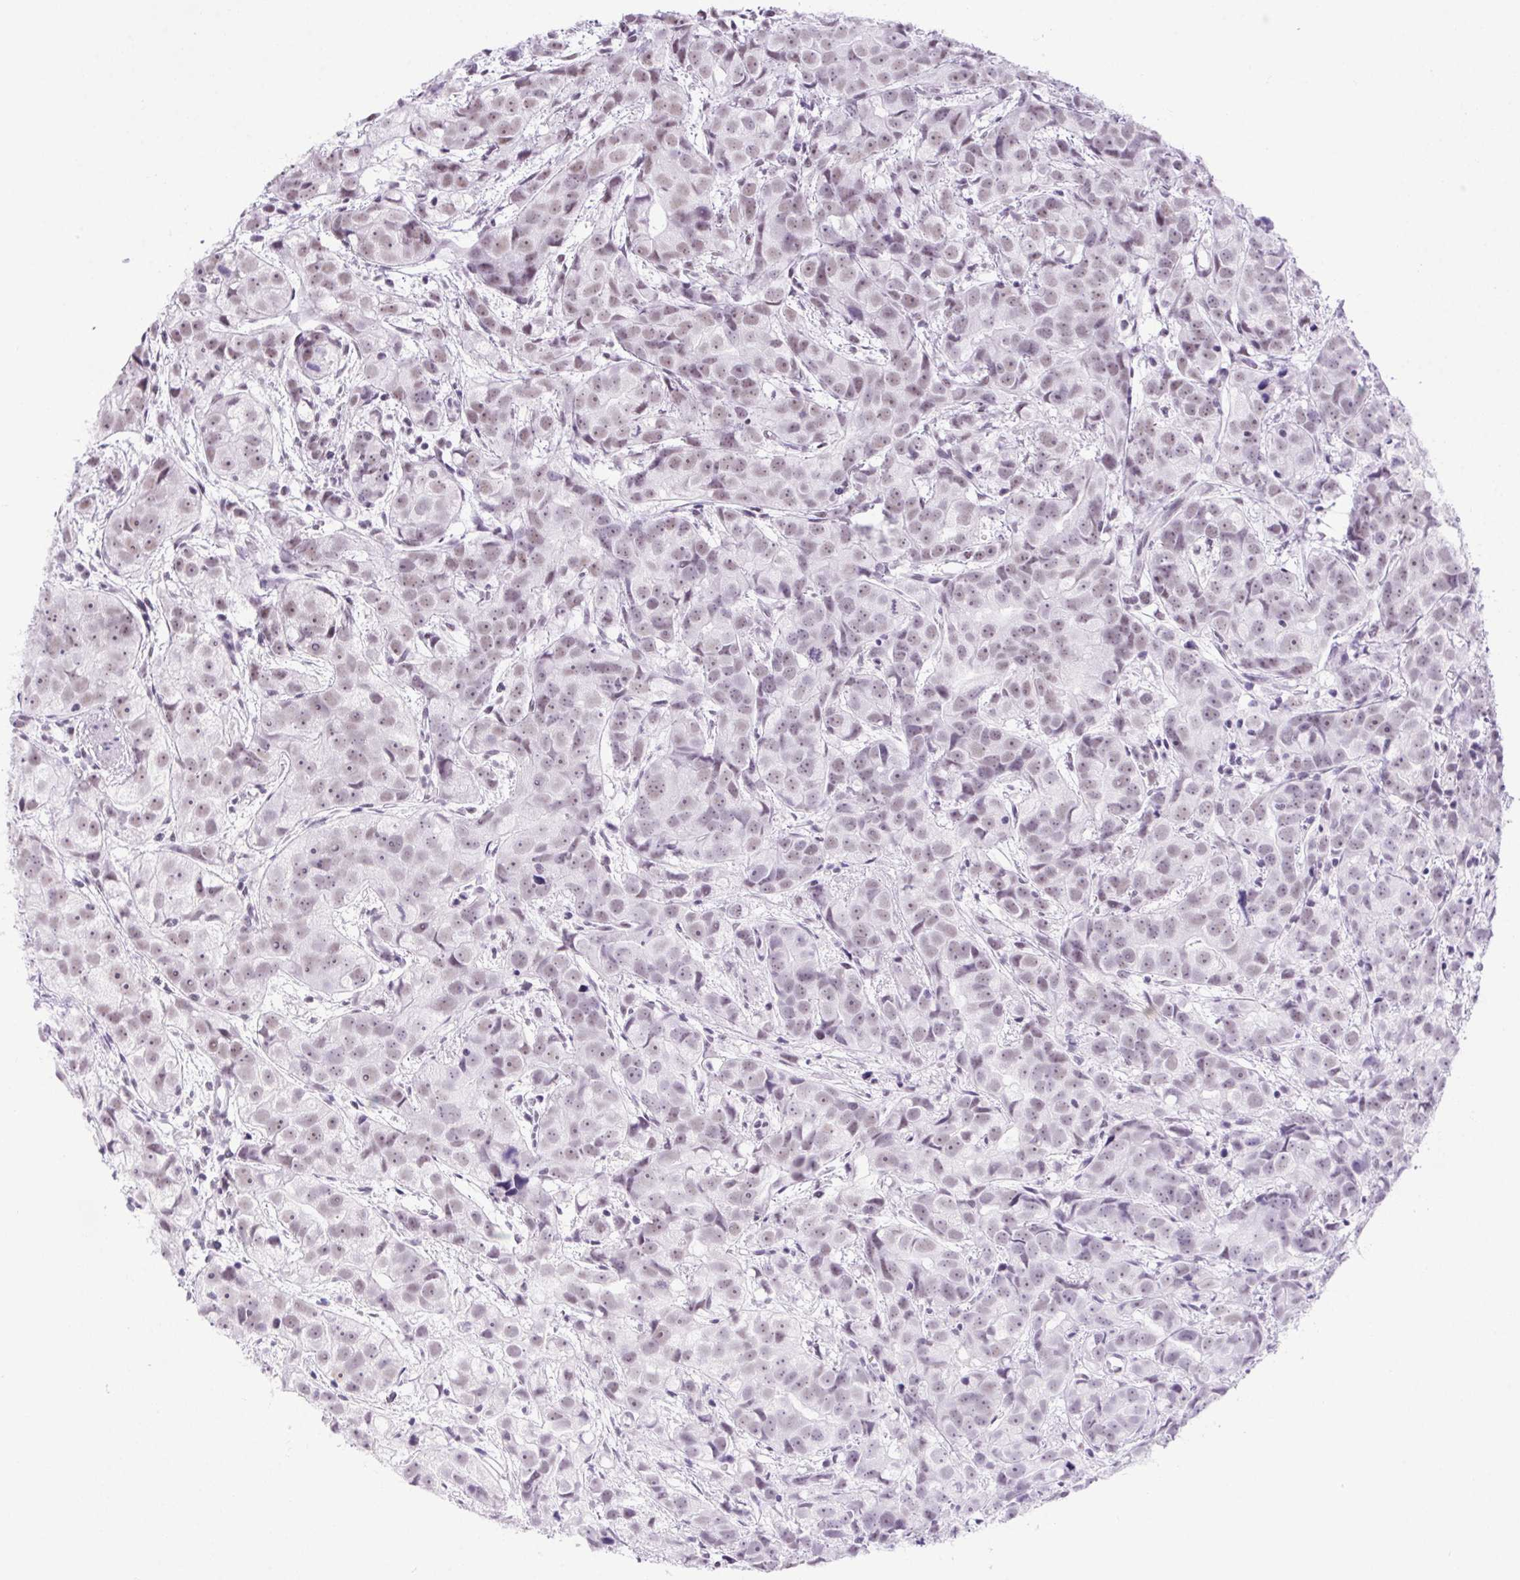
{"staining": {"intensity": "weak", "quantity": "25%-75%", "location": "nuclear"}, "tissue": "prostate cancer", "cell_type": "Tumor cells", "image_type": "cancer", "snomed": [{"axis": "morphology", "description": "Adenocarcinoma, High grade"}, {"axis": "topography", "description": "Prostate"}], "caption": "DAB (3,3'-diaminobenzidine) immunohistochemical staining of prostate high-grade adenocarcinoma exhibits weak nuclear protein staining in approximately 25%-75% of tumor cells.", "gene": "DDX17", "patient": {"sex": "male", "age": 68}}